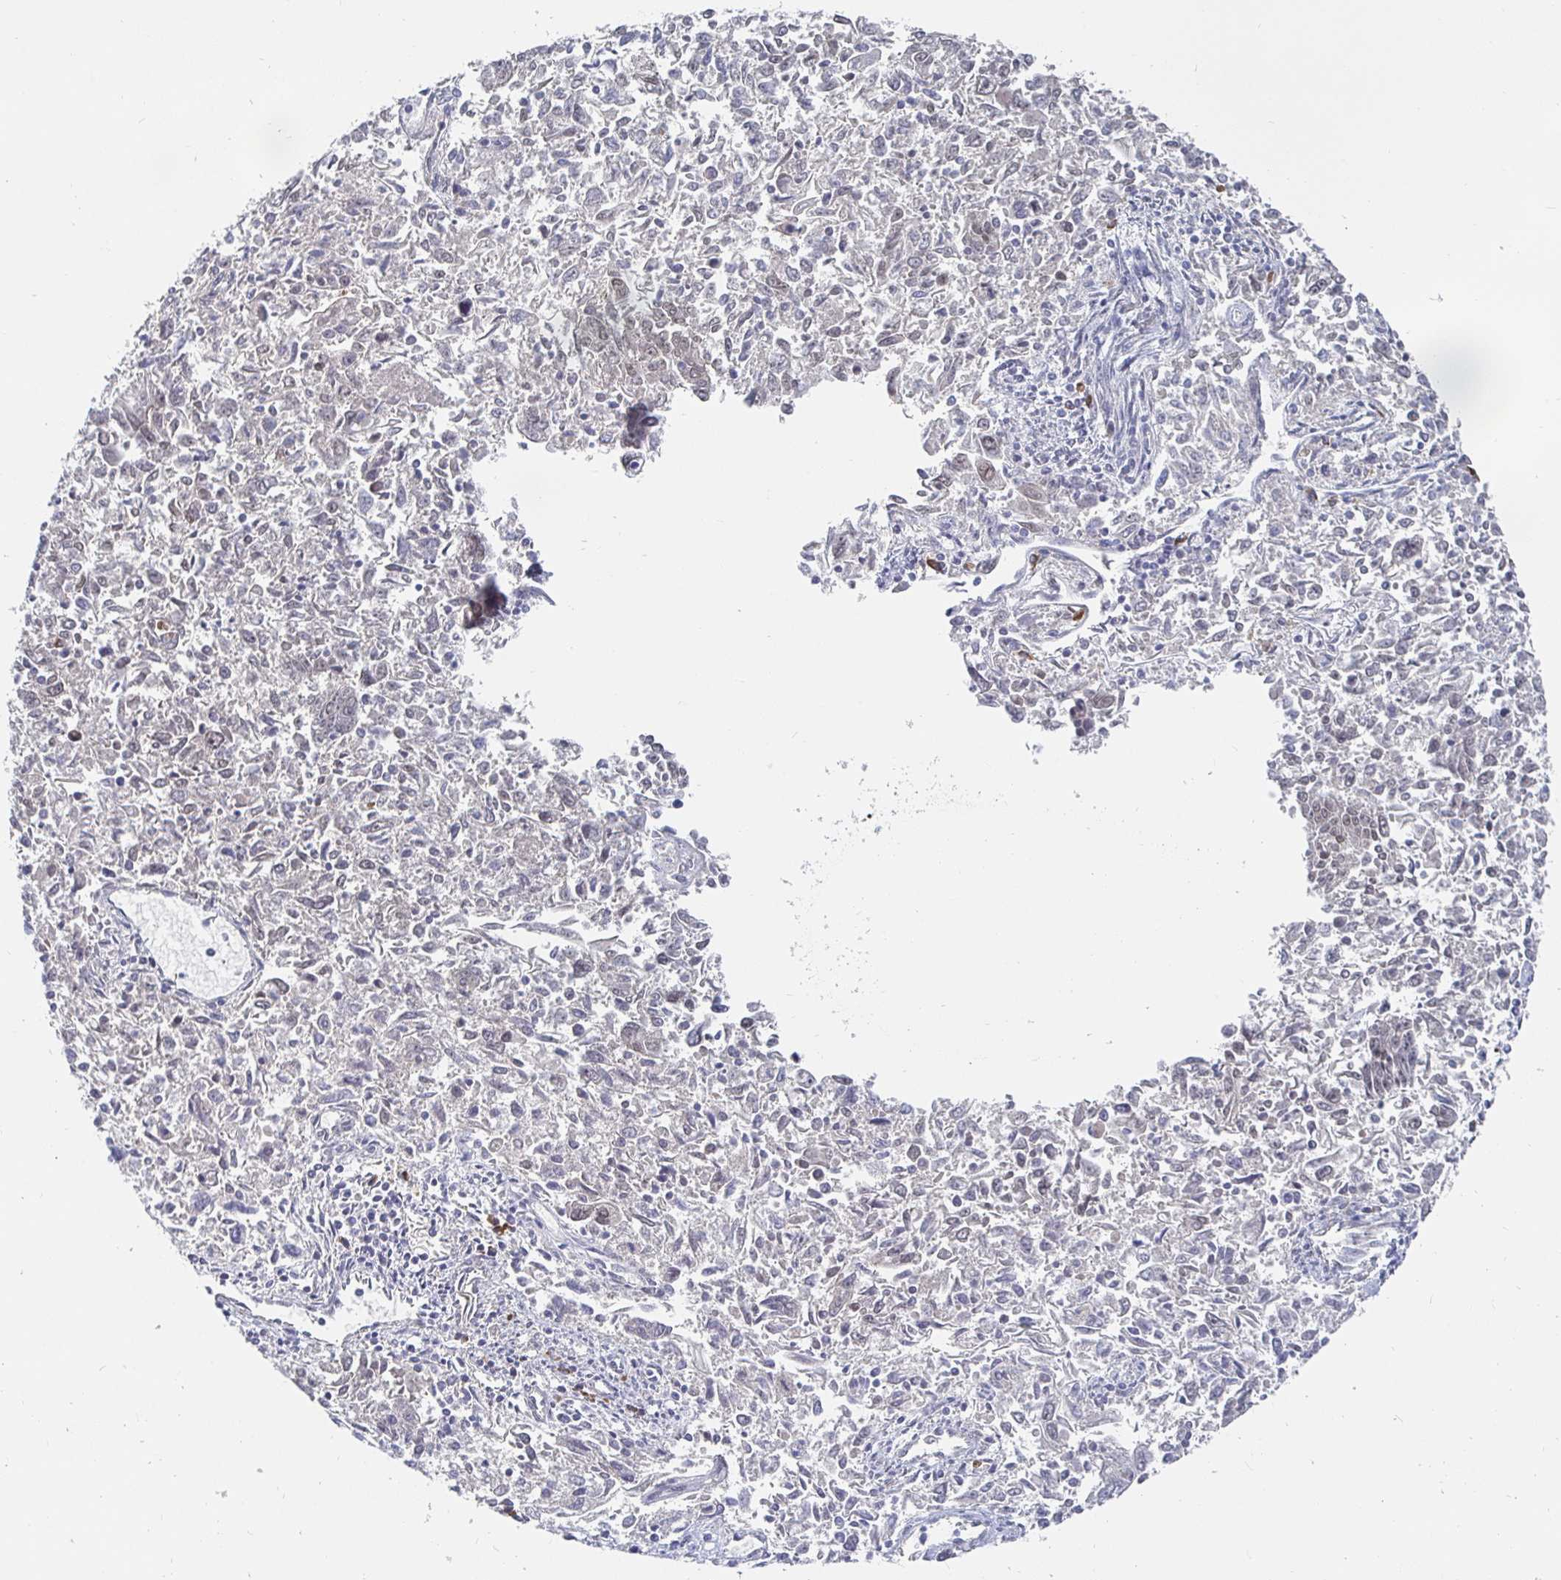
{"staining": {"intensity": "negative", "quantity": "none", "location": "none"}, "tissue": "endometrial cancer", "cell_type": "Tumor cells", "image_type": "cancer", "snomed": [{"axis": "morphology", "description": "Adenocarcinoma, NOS"}, {"axis": "topography", "description": "Endometrium"}], "caption": "Endometrial adenocarcinoma was stained to show a protein in brown. There is no significant positivity in tumor cells. Brightfield microscopy of immunohistochemistry stained with DAB (brown) and hematoxylin (blue), captured at high magnification.", "gene": "MEIS1", "patient": {"sex": "female", "age": 42}}